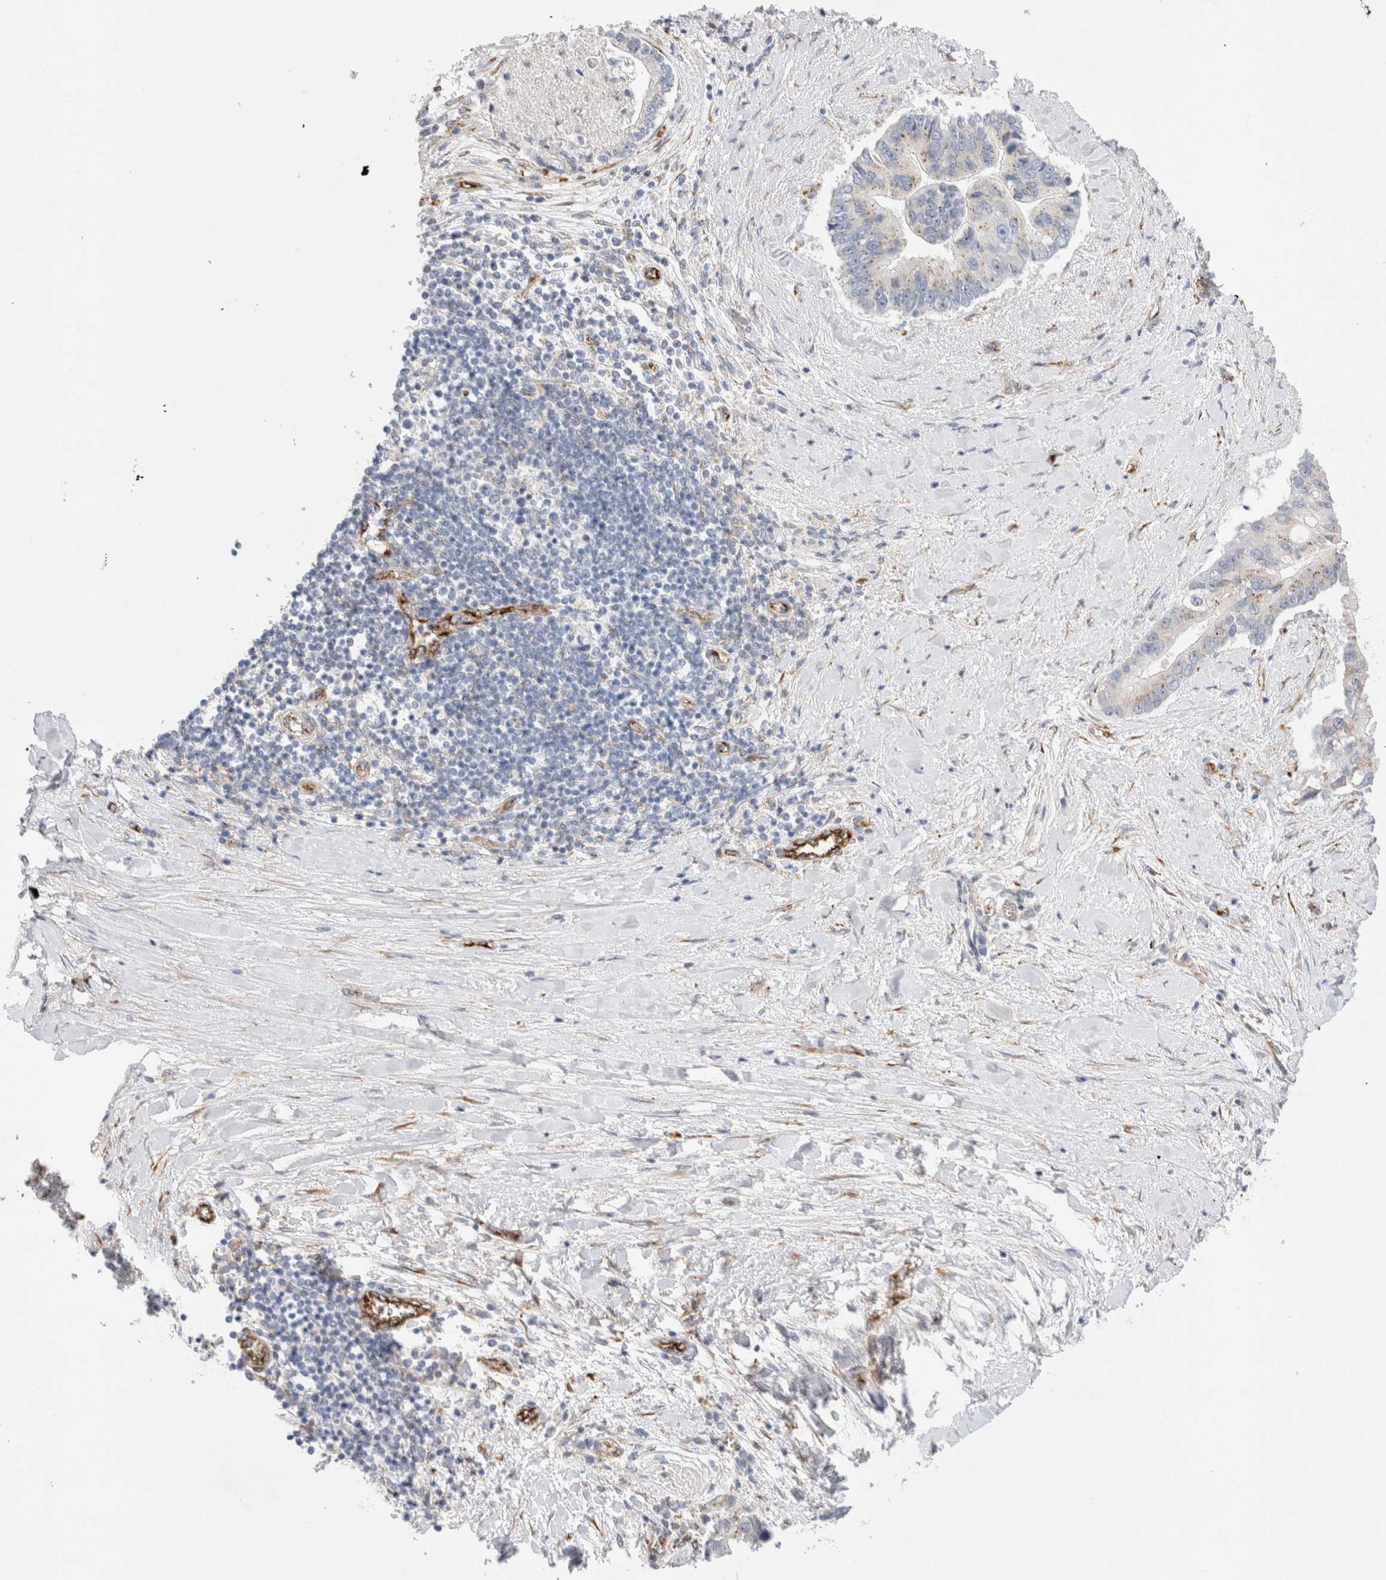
{"staining": {"intensity": "weak", "quantity": "<25%", "location": "cytoplasmic/membranous"}, "tissue": "liver cancer", "cell_type": "Tumor cells", "image_type": "cancer", "snomed": [{"axis": "morphology", "description": "Cholangiocarcinoma"}, {"axis": "topography", "description": "Liver"}], "caption": "Histopathology image shows no protein expression in tumor cells of liver cancer (cholangiocarcinoma) tissue.", "gene": "CNPY4", "patient": {"sex": "male", "age": 50}}